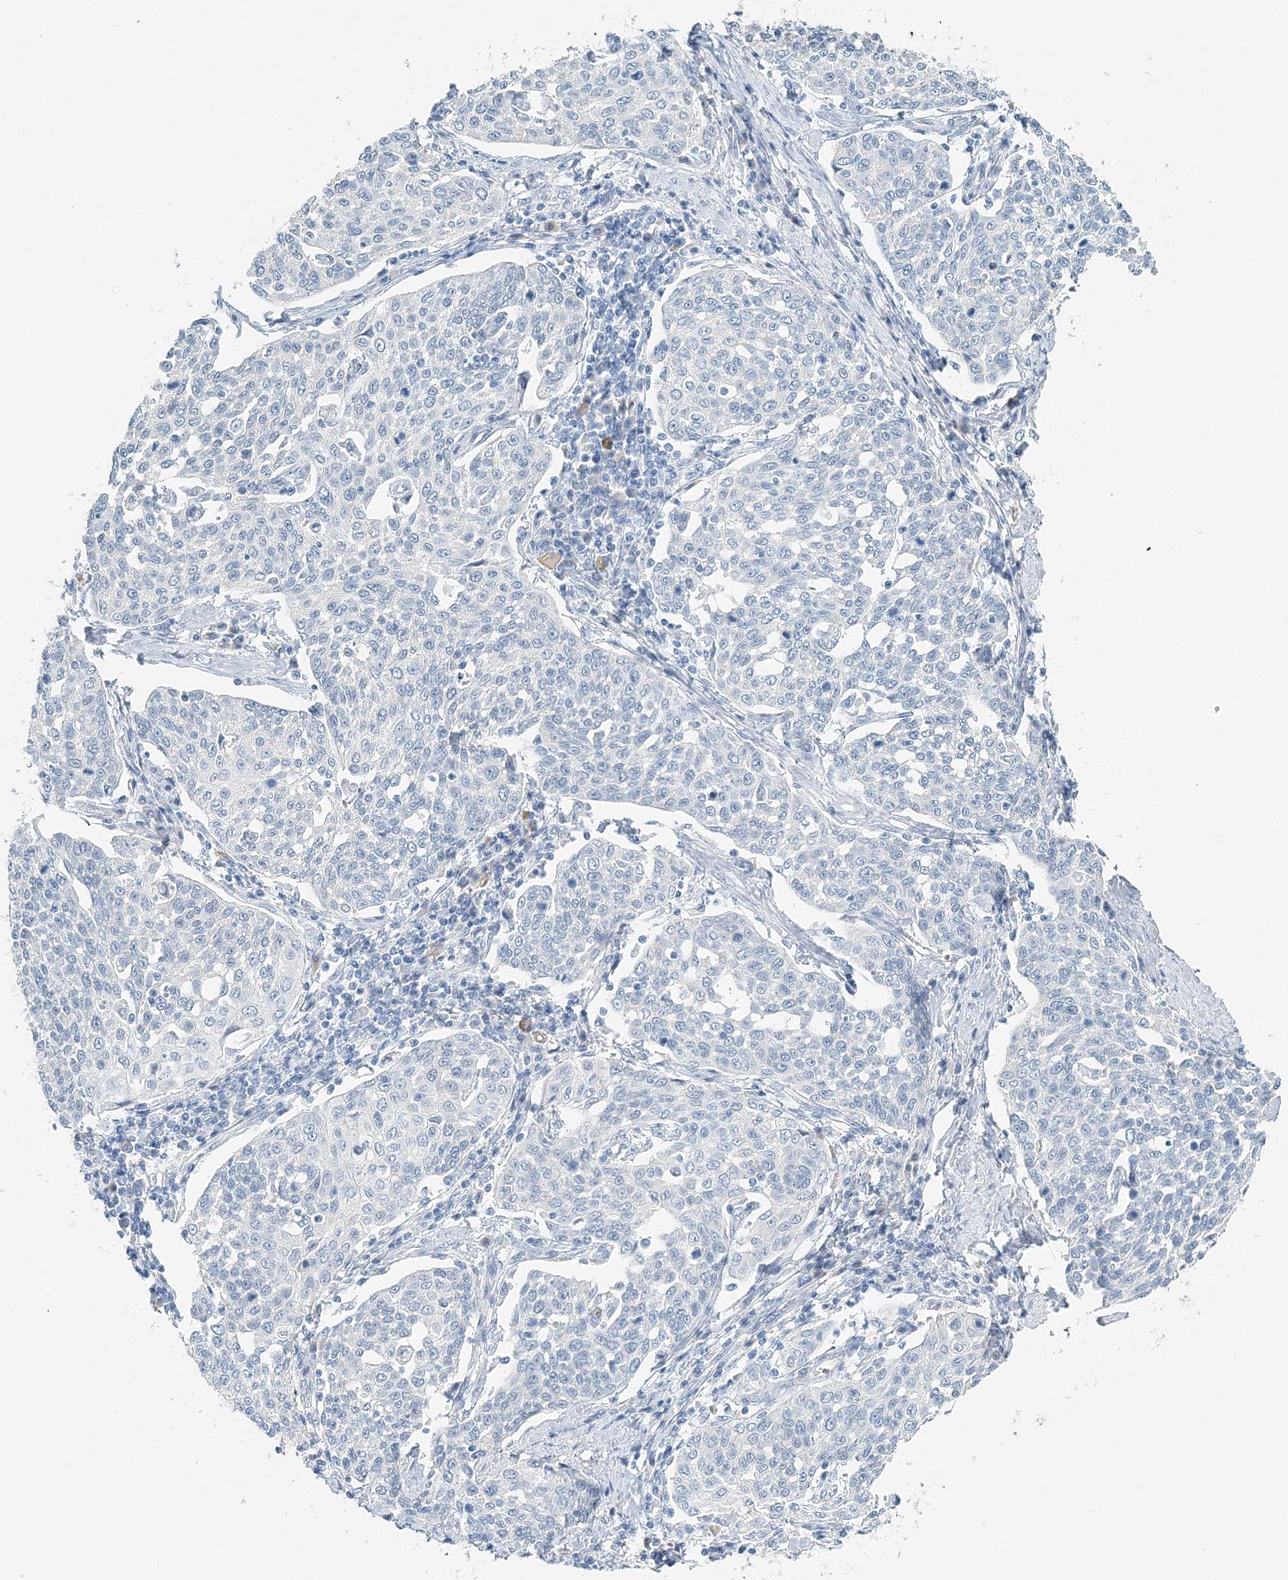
{"staining": {"intensity": "negative", "quantity": "none", "location": "none"}, "tissue": "cervical cancer", "cell_type": "Tumor cells", "image_type": "cancer", "snomed": [{"axis": "morphology", "description": "Squamous cell carcinoma, NOS"}, {"axis": "topography", "description": "Cervix"}], "caption": "The IHC micrograph has no significant staining in tumor cells of cervical cancer tissue. Nuclei are stained in blue.", "gene": "VILL", "patient": {"sex": "female", "age": 34}}